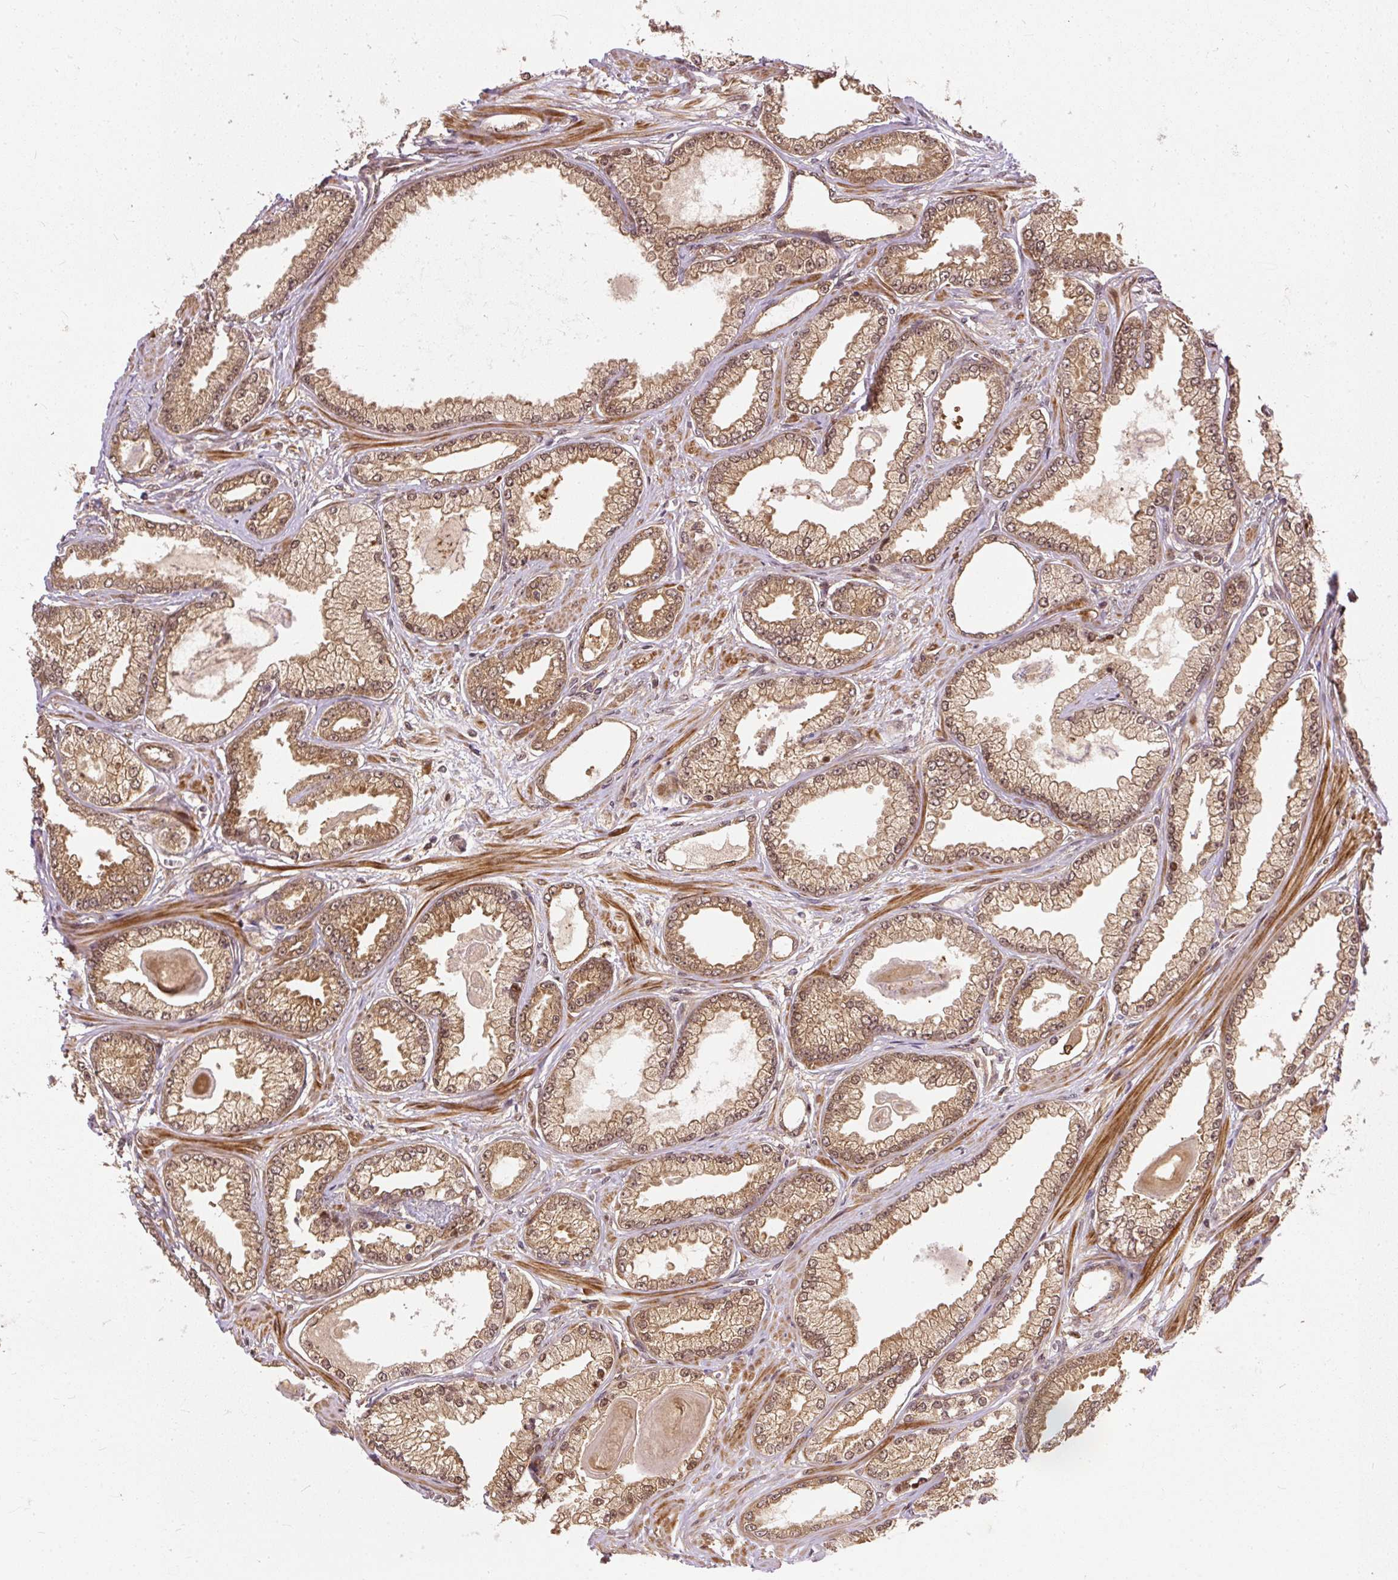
{"staining": {"intensity": "moderate", "quantity": ">75%", "location": "cytoplasmic/membranous,nuclear"}, "tissue": "prostate cancer", "cell_type": "Tumor cells", "image_type": "cancer", "snomed": [{"axis": "morphology", "description": "Adenocarcinoma, Low grade"}, {"axis": "topography", "description": "Prostate"}], "caption": "Brown immunohistochemical staining in prostate adenocarcinoma (low-grade) demonstrates moderate cytoplasmic/membranous and nuclear expression in about >75% of tumor cells. Using DAB (brown) and hematoxylin (blue) stains, captured at high magnification using brightfield microscopy.", "gene": "PSMD1", "patient": {"sex": "male", "age": 64}}